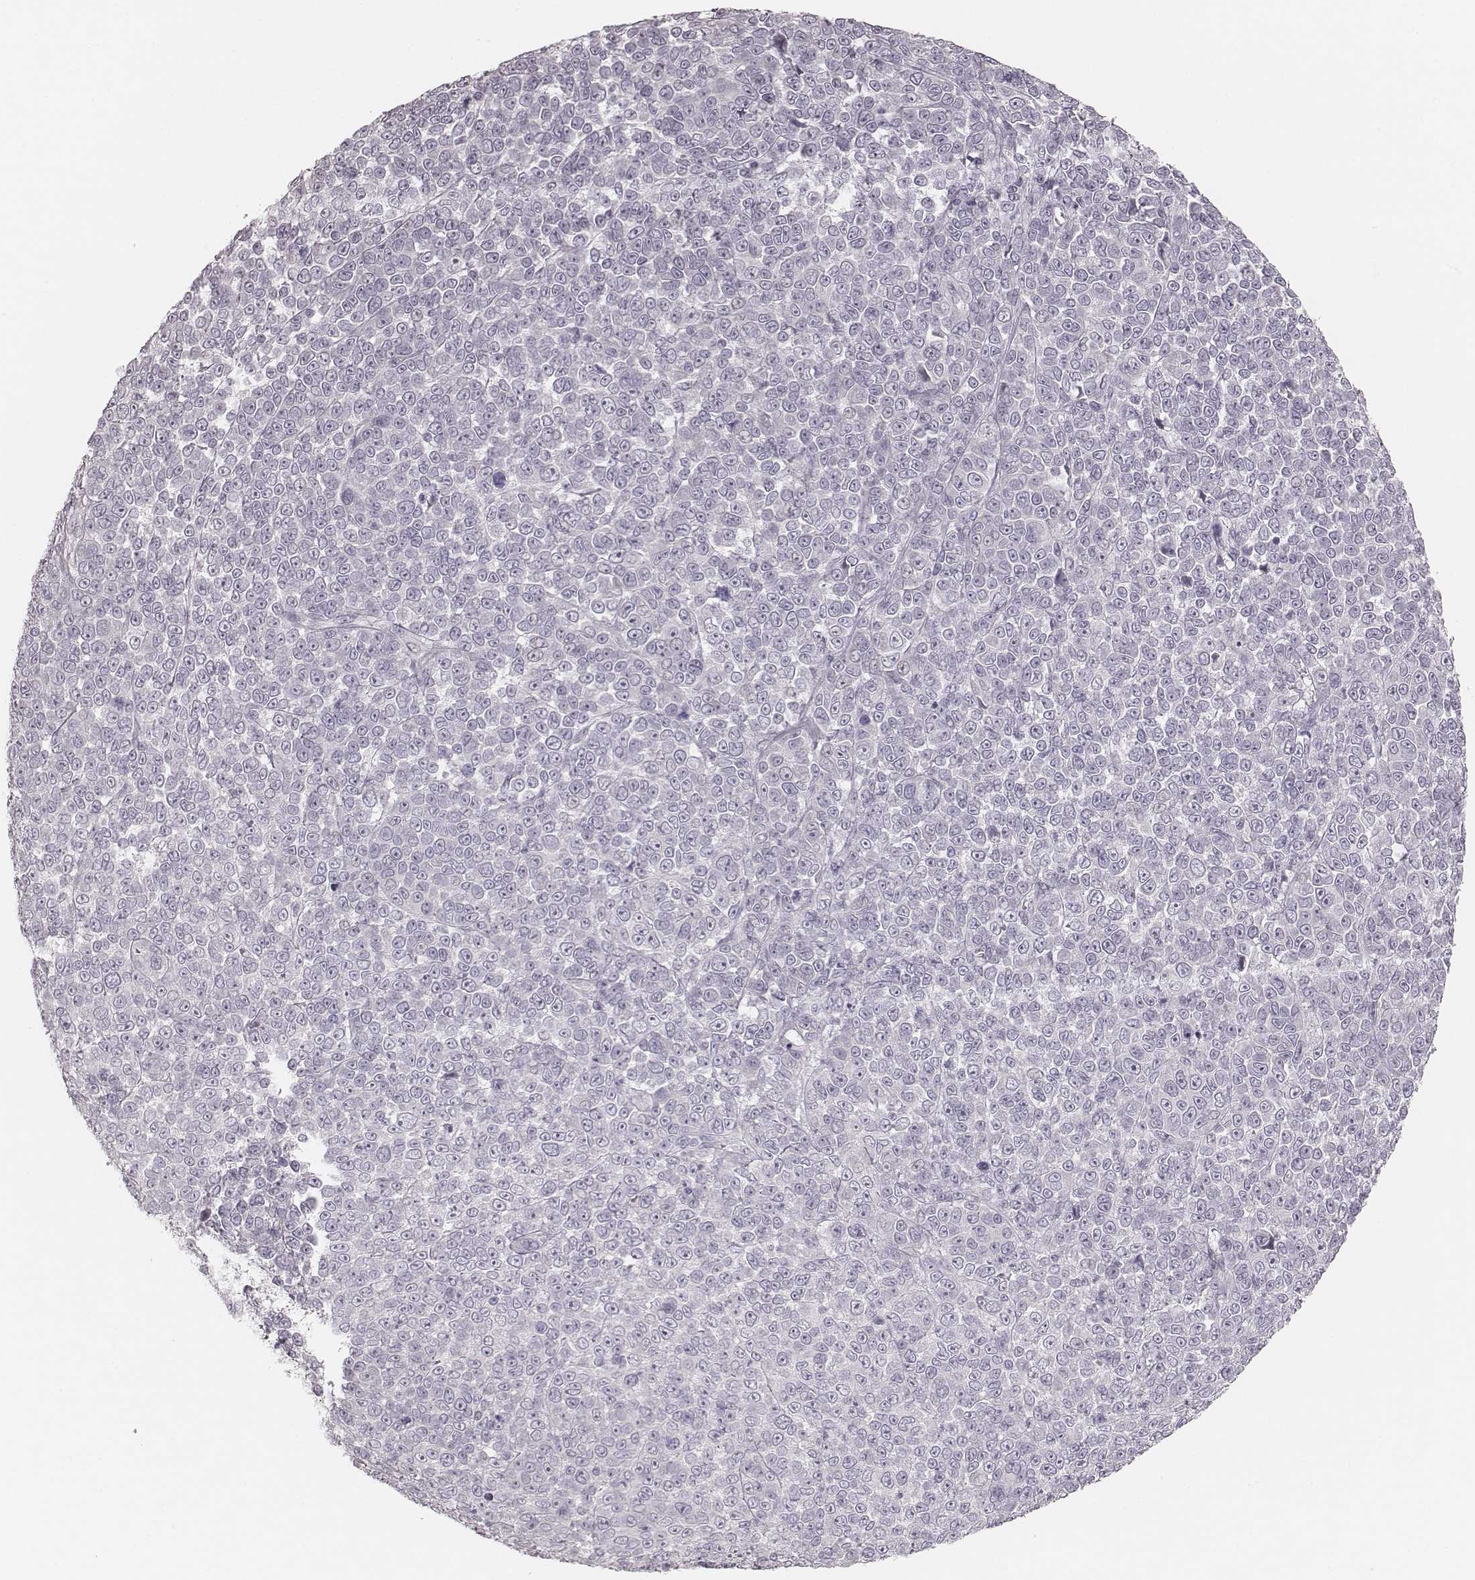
{"staining": {"intensity": "negative", "quantity": "none", "location": "none"}, "tissue": "melanoma", "cell_type": "Tumor cells", "image_type": "cancer", "snomed": [{"axis": "morphology", "description": "Malignant melanoma, NOS"}, {"axis": "topography", "description": "Skin"}], "caption": "The histopathology image displays no staining of tumor cells in malignant melanoma.", "gene": "SPATA24", "patient": {"sex": "female", "age": 95}}